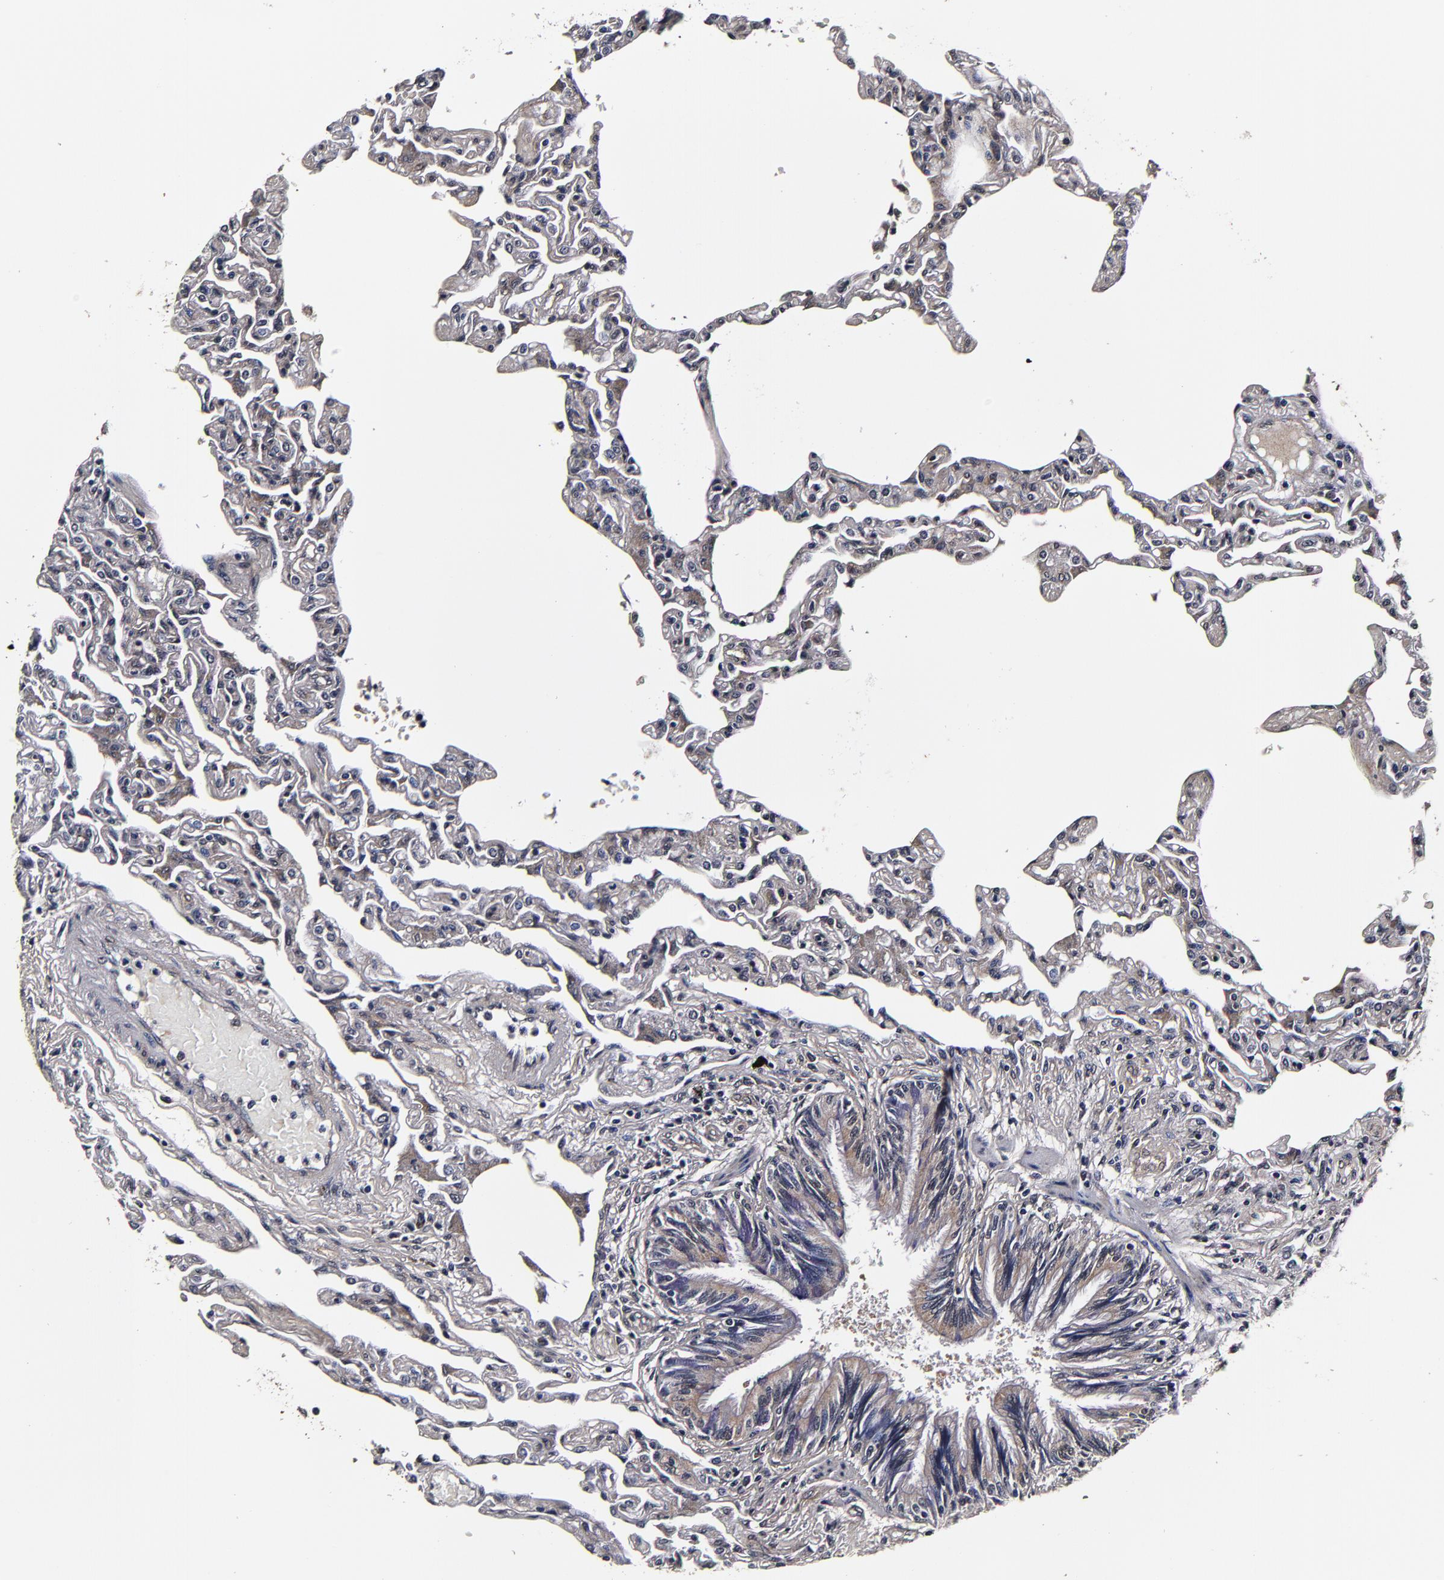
{"staining": {"intensity": "negative", "quantity": "none", "location": "none"}, "tissue": "lung", "cell_type": "Alveolar cells", "image_type": "normal", "snomed": [{"axis": "morphology", "description": "Normal tissue, NOS"}, {"axis": "topography", "description": "Lung"}], "caption": "DAB immunohistochemical staining of normal lung reveals no significant staining in alveolar cells. Nuclei are stained in blue.", "gene": "MMP15", "patient": {"sex": "female", "age": 49}}